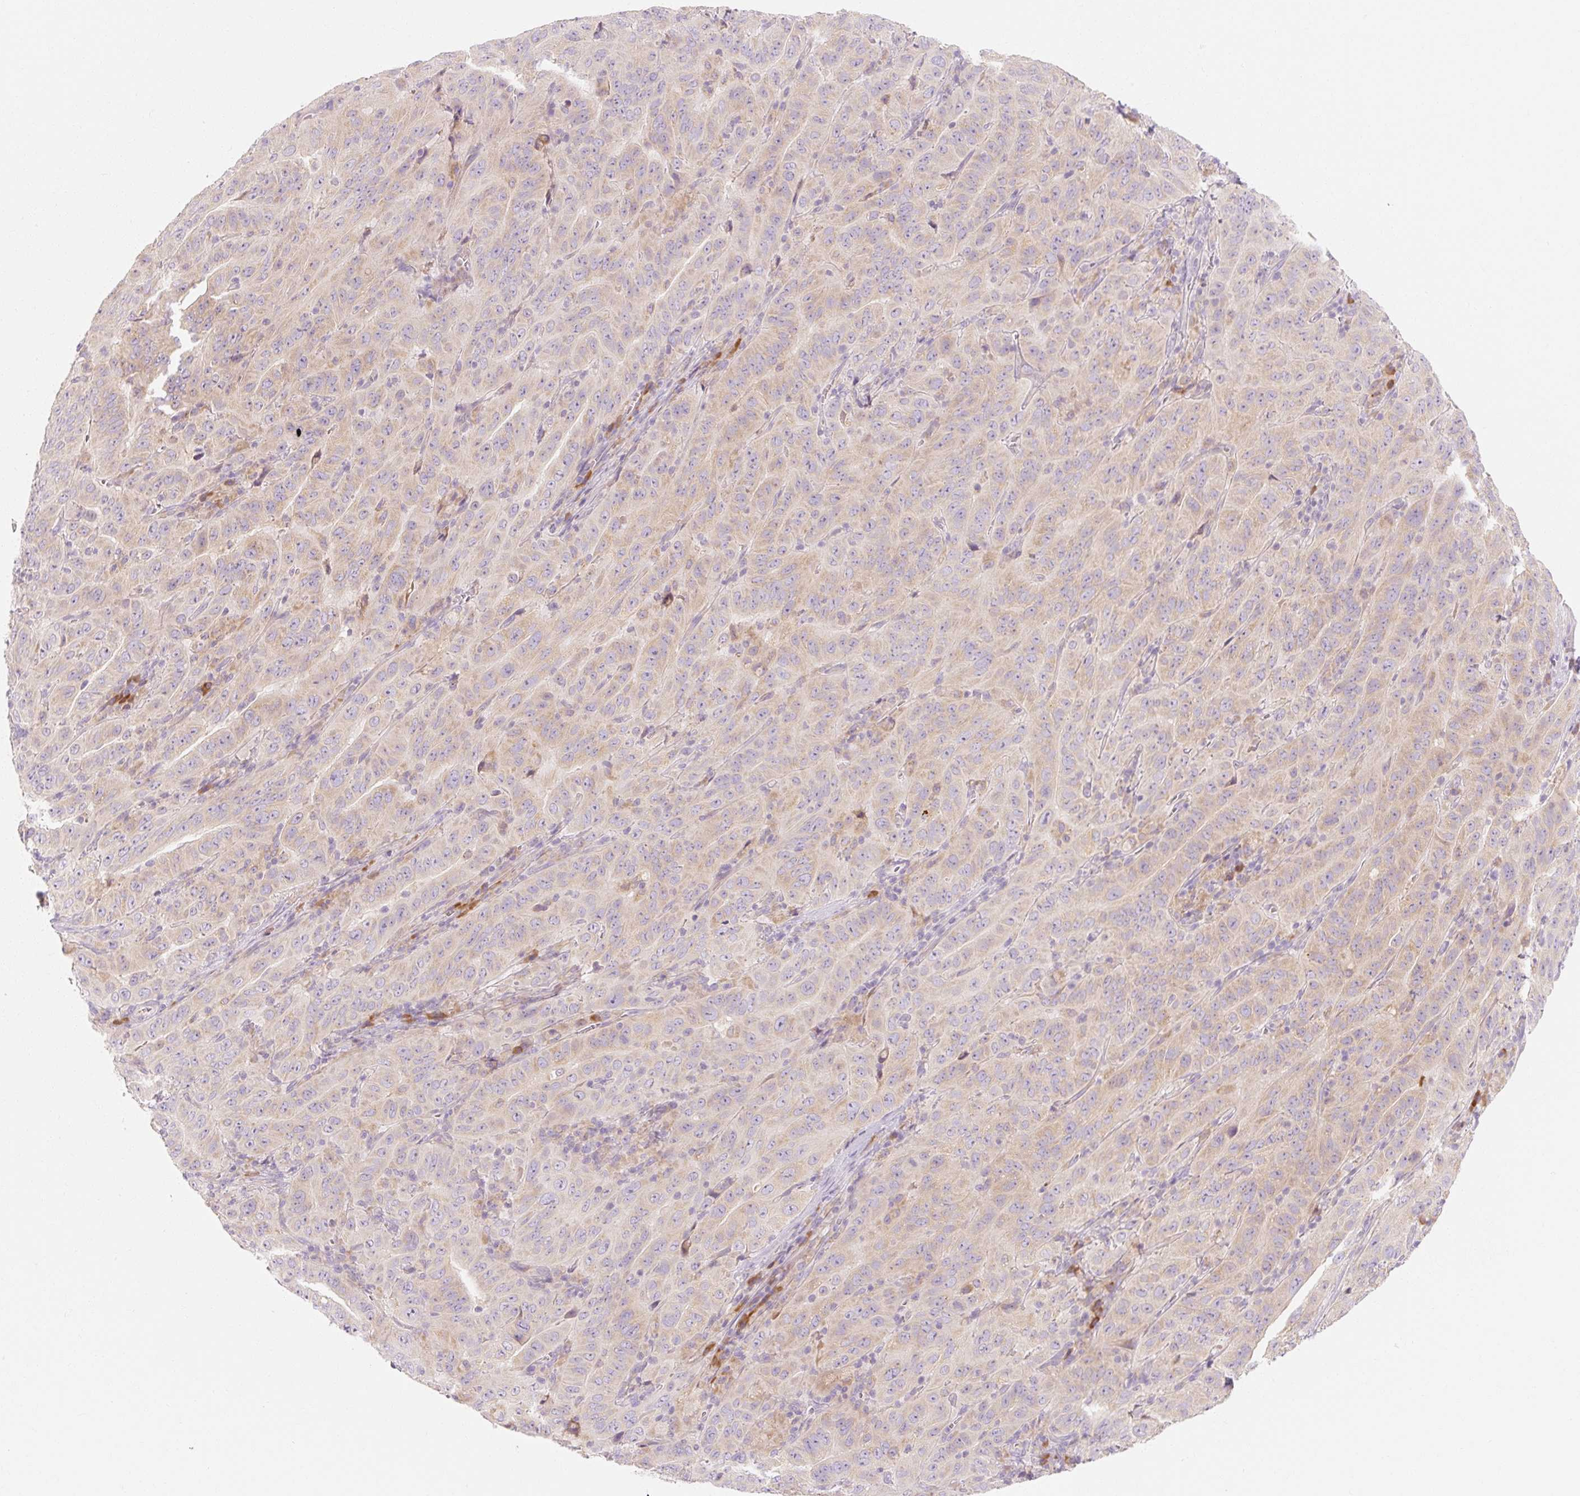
{"staining": {"intensity": "weak", "quantity": "25%-75%", "location": "cytoplasmic/membranous"}, "tissue": "pancreatic cancer", "cell_type": "Tumor cells", "image_type": "cancer", "snomed": [{"axis": "morphology", "description": "Adenocarcinoma, NOS"}, {"axis": "topography", "description": "Pancreas"}], "caption": "Protein staining of pancreatic cancer tissue exhibits weak cytoplasmic/membranous positivity in approximately 25%-75% of tumor cells.", "gene": "MYO1D", "patient": {"sex": "male", "age": 63}}